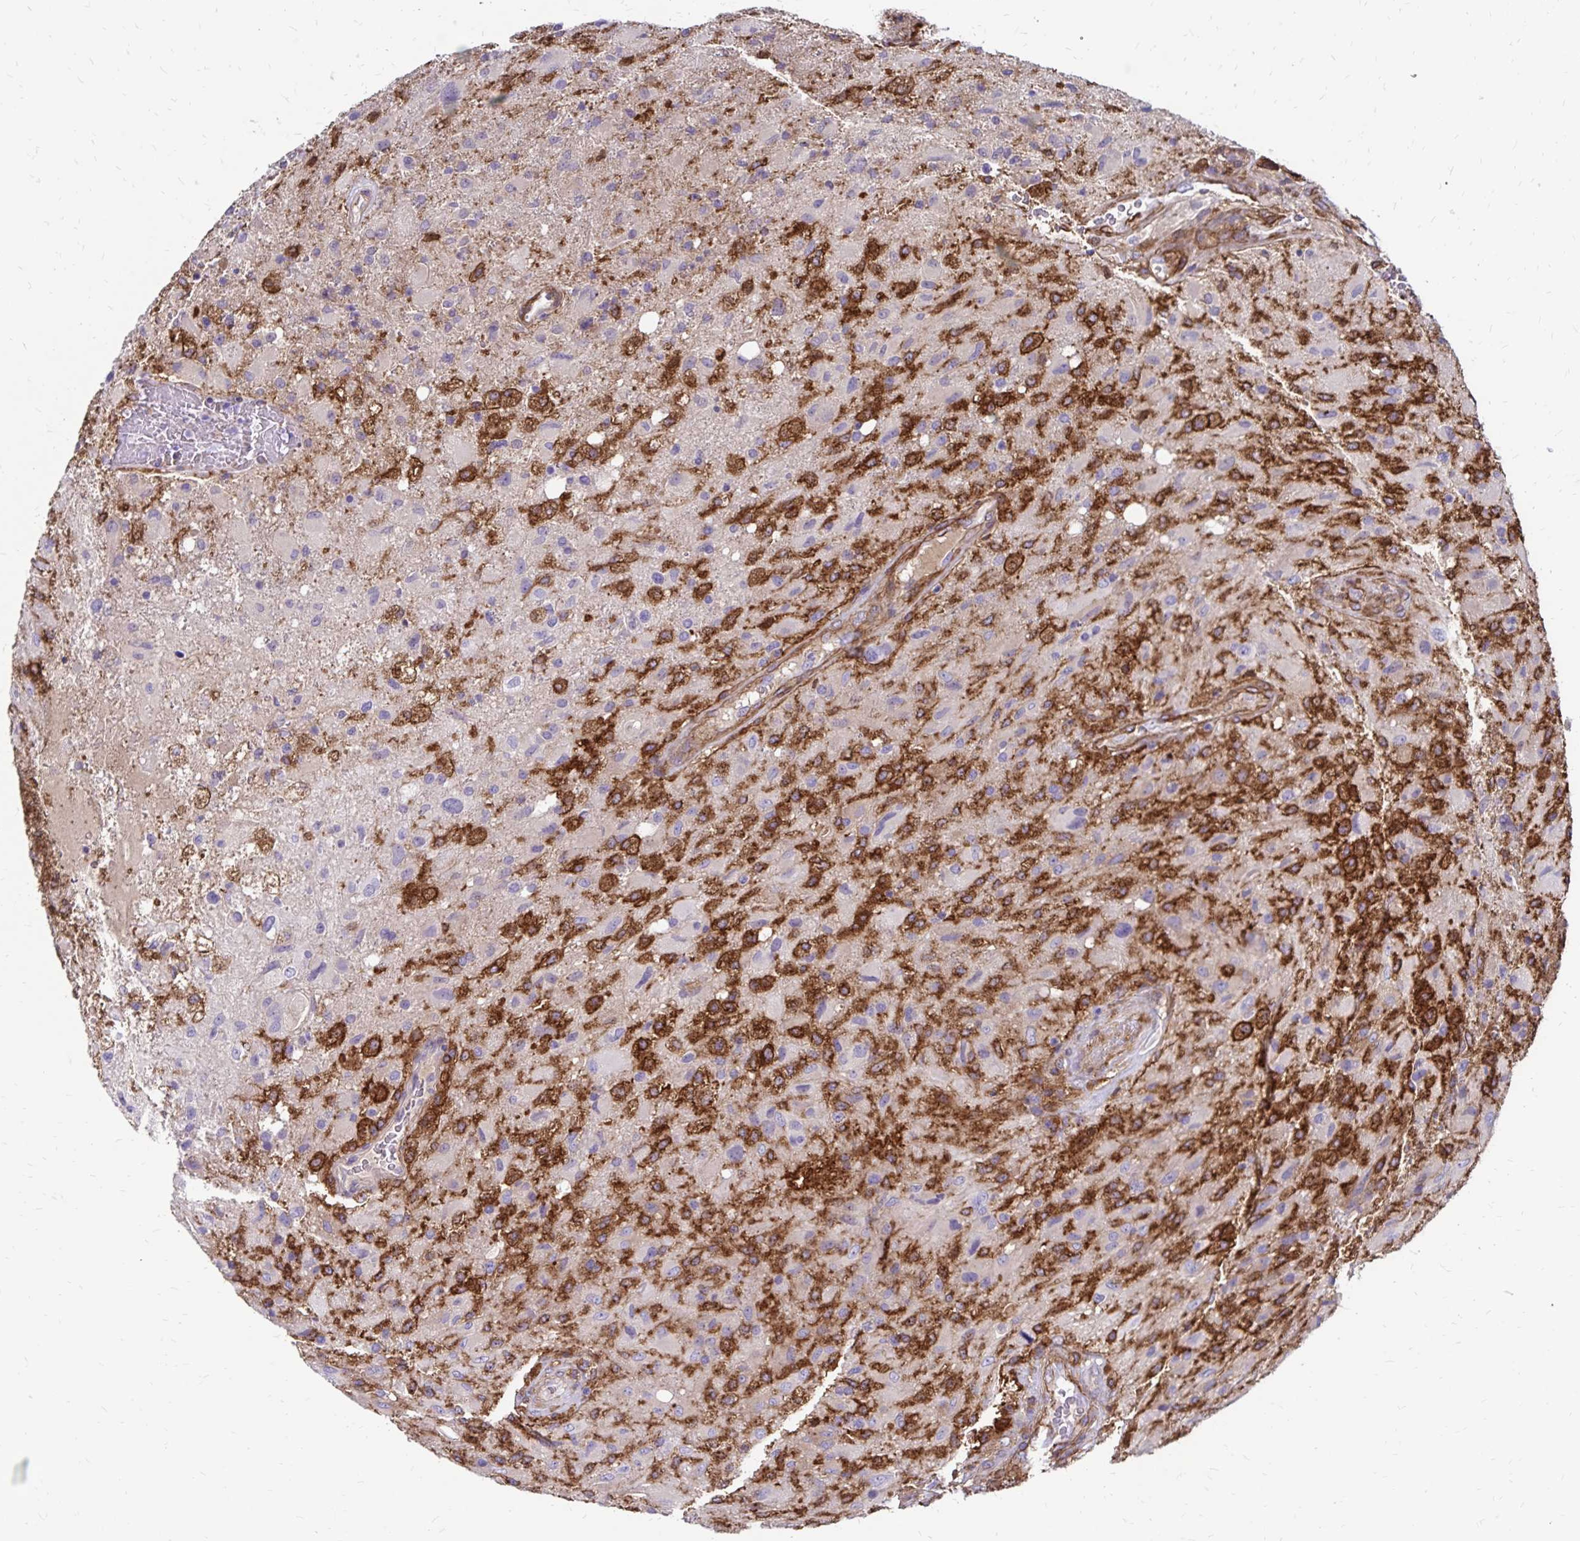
{"staining": {"intensity": "strong", "quantity": "25%-75%", "location": "cytoplasmic/membranous"}, "tissue": "glioma", "cell_type": "Tumor cells", "image_type": "cancer", "snomed": [{"axis": "morphology", "description": "Glioma, malignant, High grade"}, {"axis": "topography", "description": "Brain"}], "caption": "Immunohistochemical staining of human high-grade glioma (malignant) shows high levels of strong cytoplasmic/membranous protein positivity in approximately 25%-75% of tumor cells. The protein is stained brown, and the nuclei are stained in blue (DAB (3,3'-diaminobenzidine) IHC with brightfield microscopy, high magnification).", "gene": "TNS3", "patient": {"sex": "male", "age": 53}}